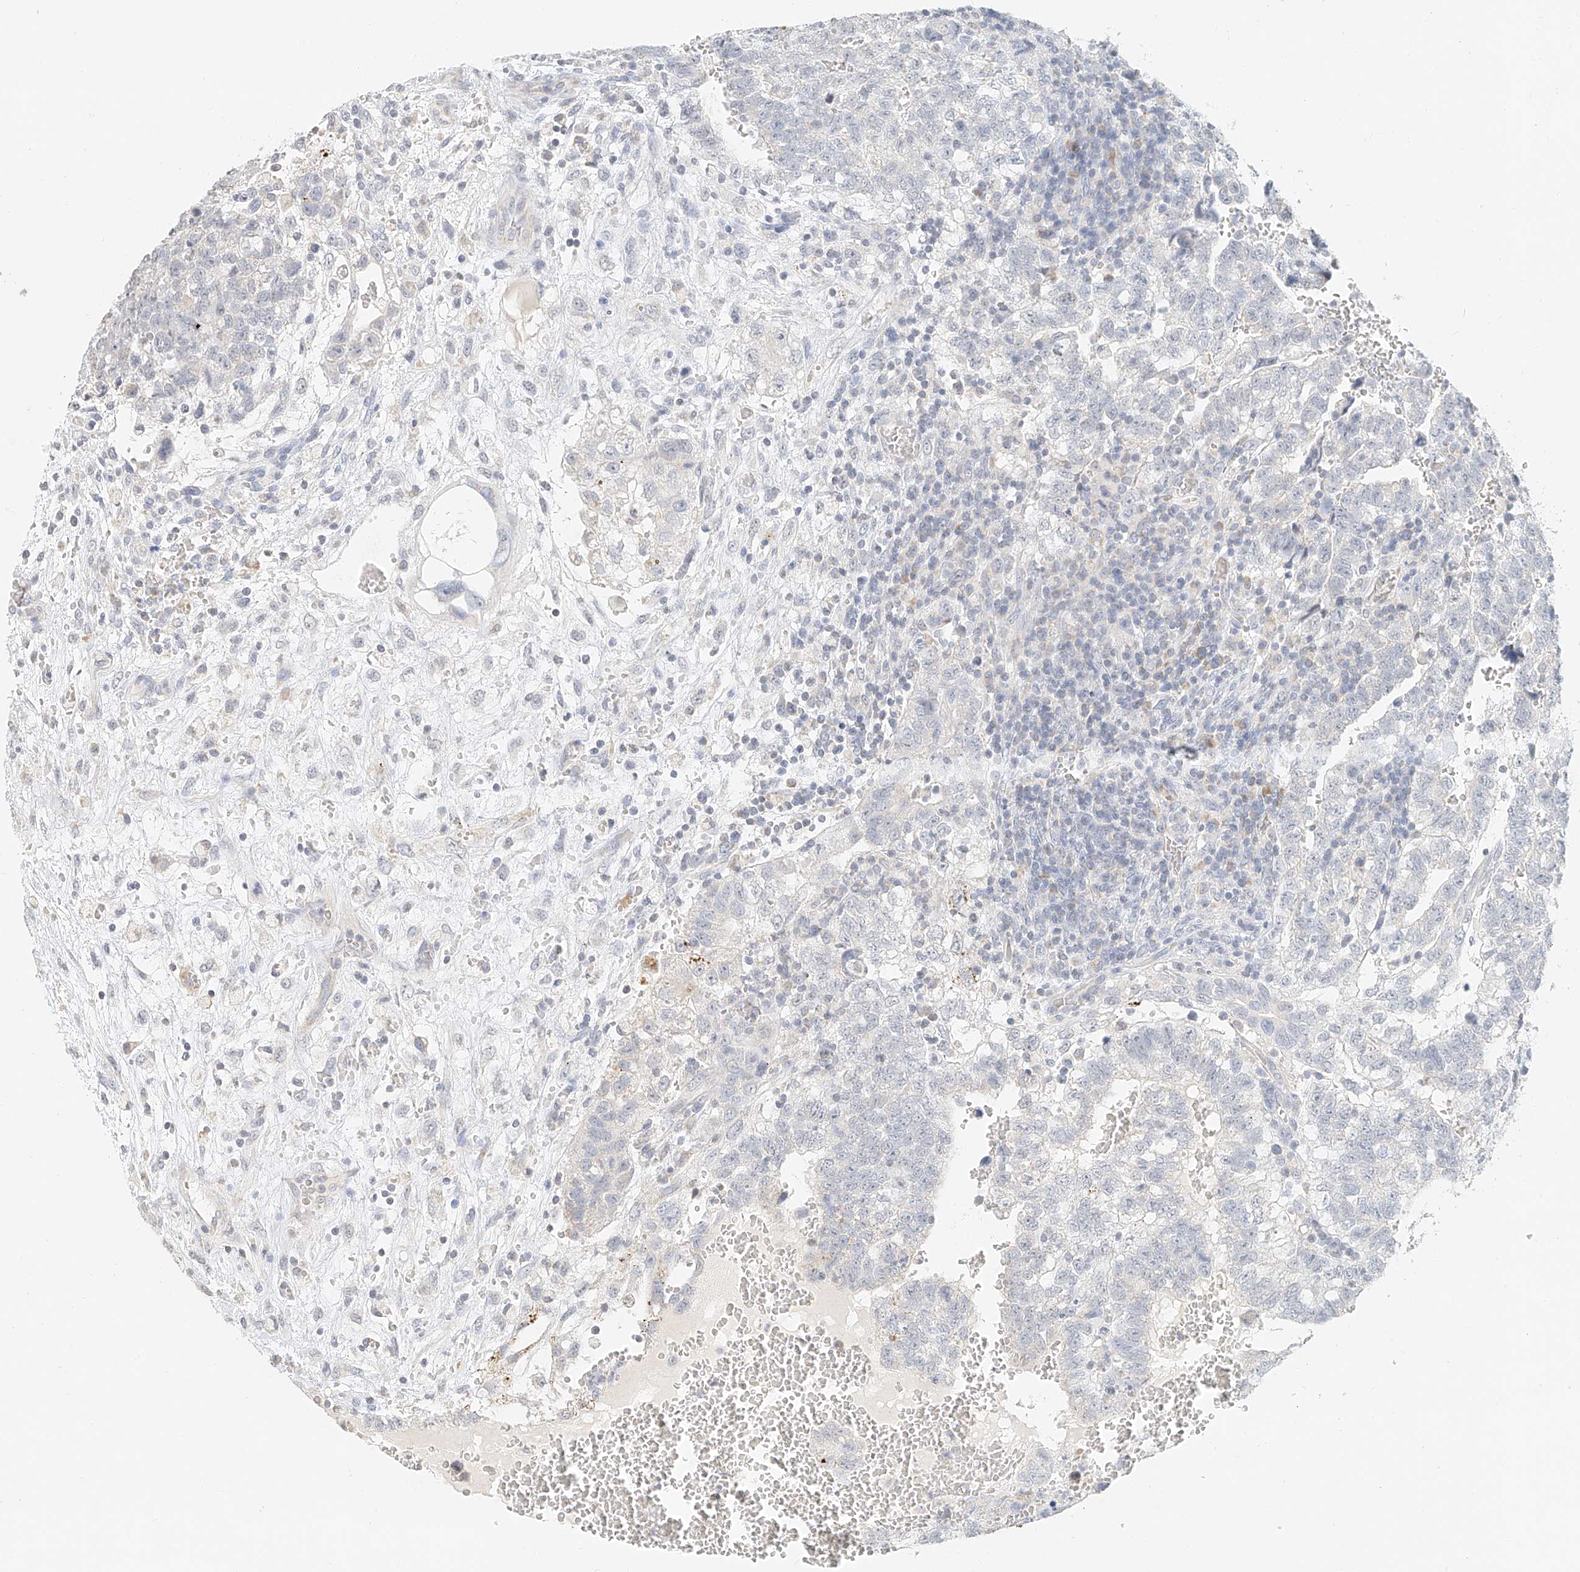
{"staining": {"intensity": "negative", "quantity": "none", "location": "none"}, "tissue": "testis cancer", "cell_type": "Tumor cells", "image_type": "cancer", "snomed": [{"axis": "morphology", "description": "Carcinoma, Embryonal, NOS"}, {"axis": "topography", "description": "Testis"}], "caption": "Tumor cells are negative for brown protein staining in testis embryonal carcinoma.", "gene": "CXorf58", "patient": {"sex": "male", "age": 37}}